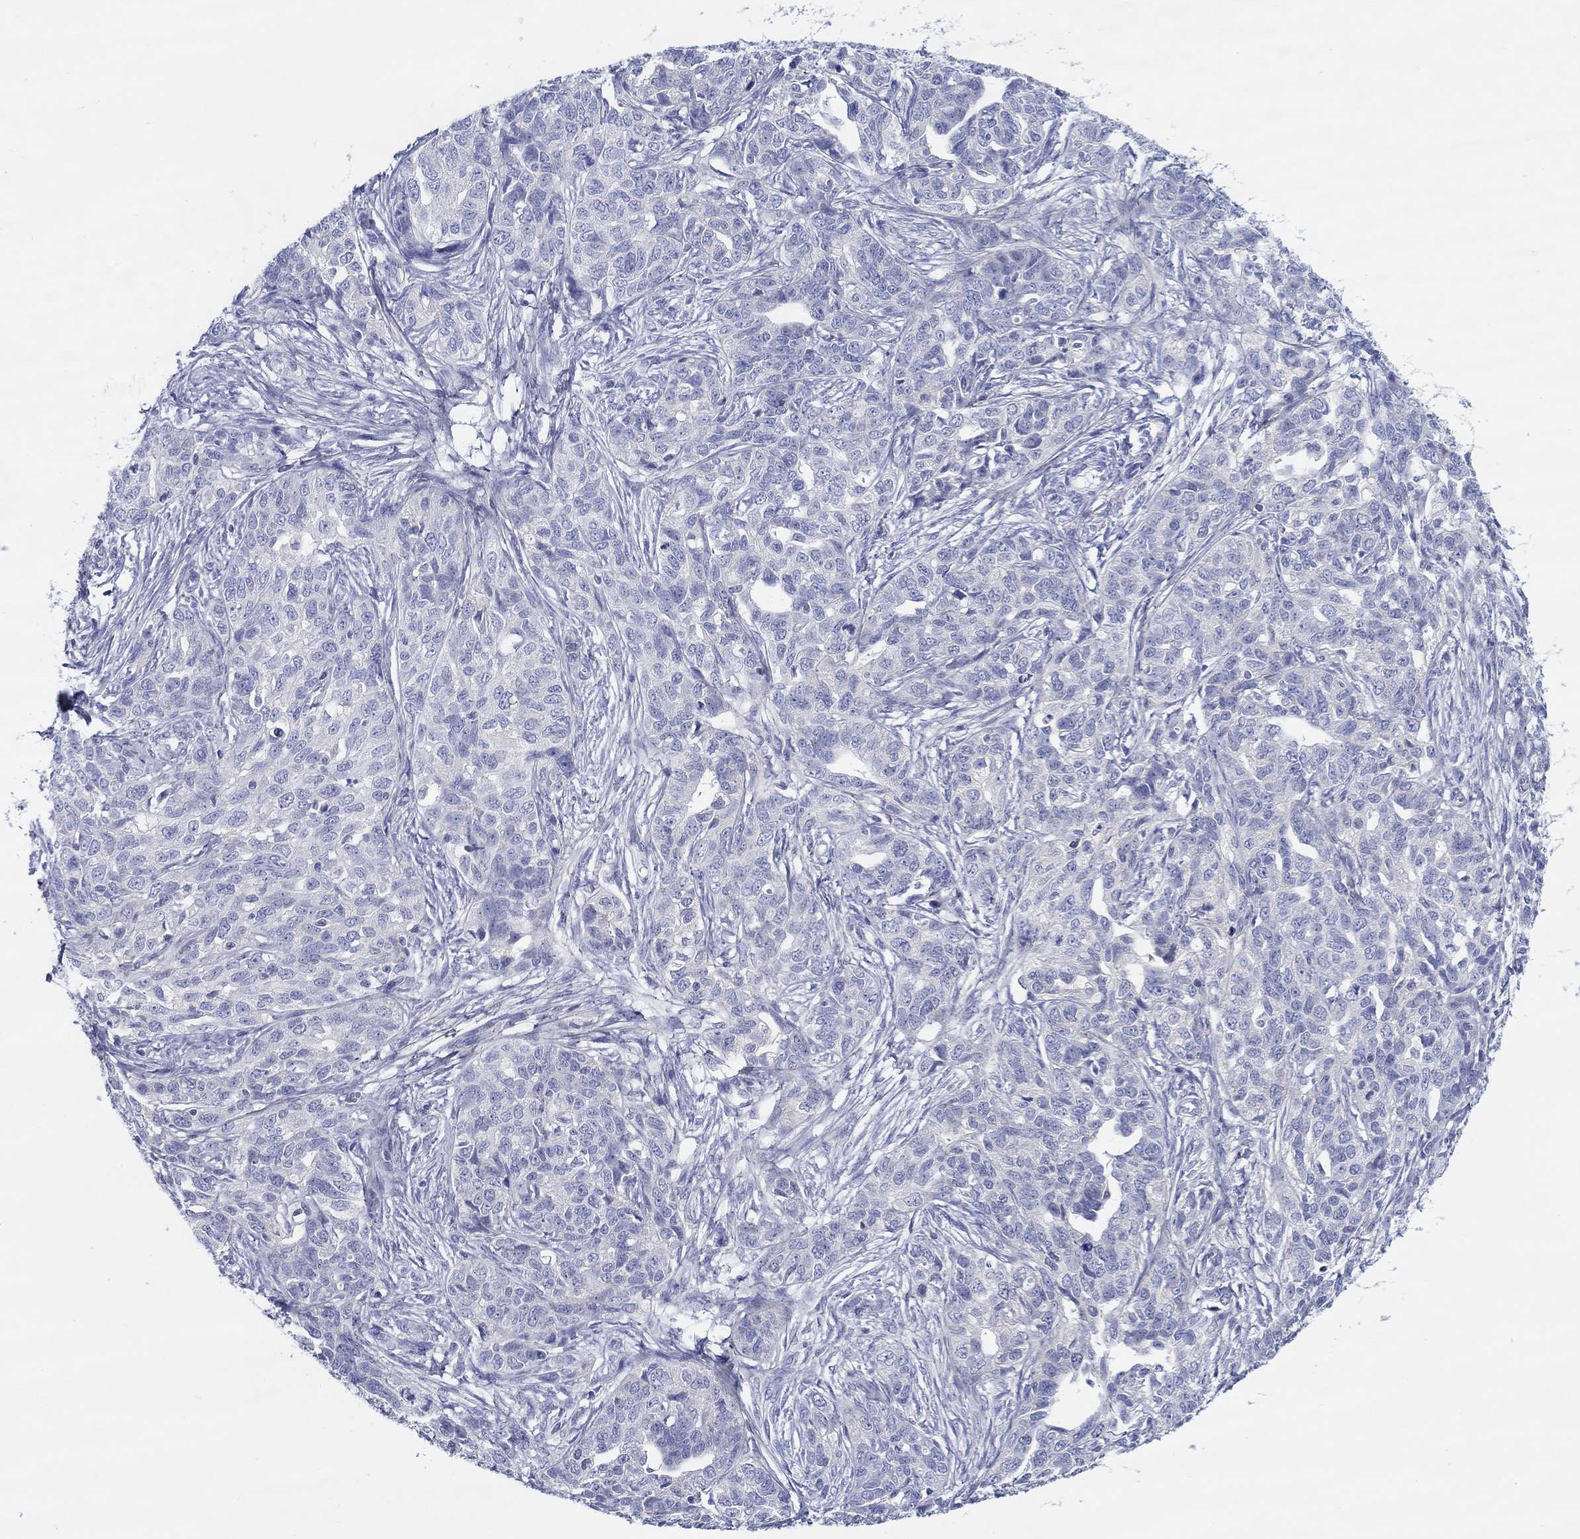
{"staining": {"intensity": "negative", "quantity": "none", "location": "none"}, "tissue": "ovarian cancer", "cell_type": "Tumor cells", "image_type": "cancer", "snomed": [{"axis": "morphology", "description": "Cystadenocarcinoma, serous, NOS"}, {"axis": "topography", "description": "Ovary"}], "caption": "There is no significant positivity in tumor cells of serous cystadenocarcinoma (ovarian).", "gene": "HAPLN4", "patient": {"sex": "female", "age": 71}}